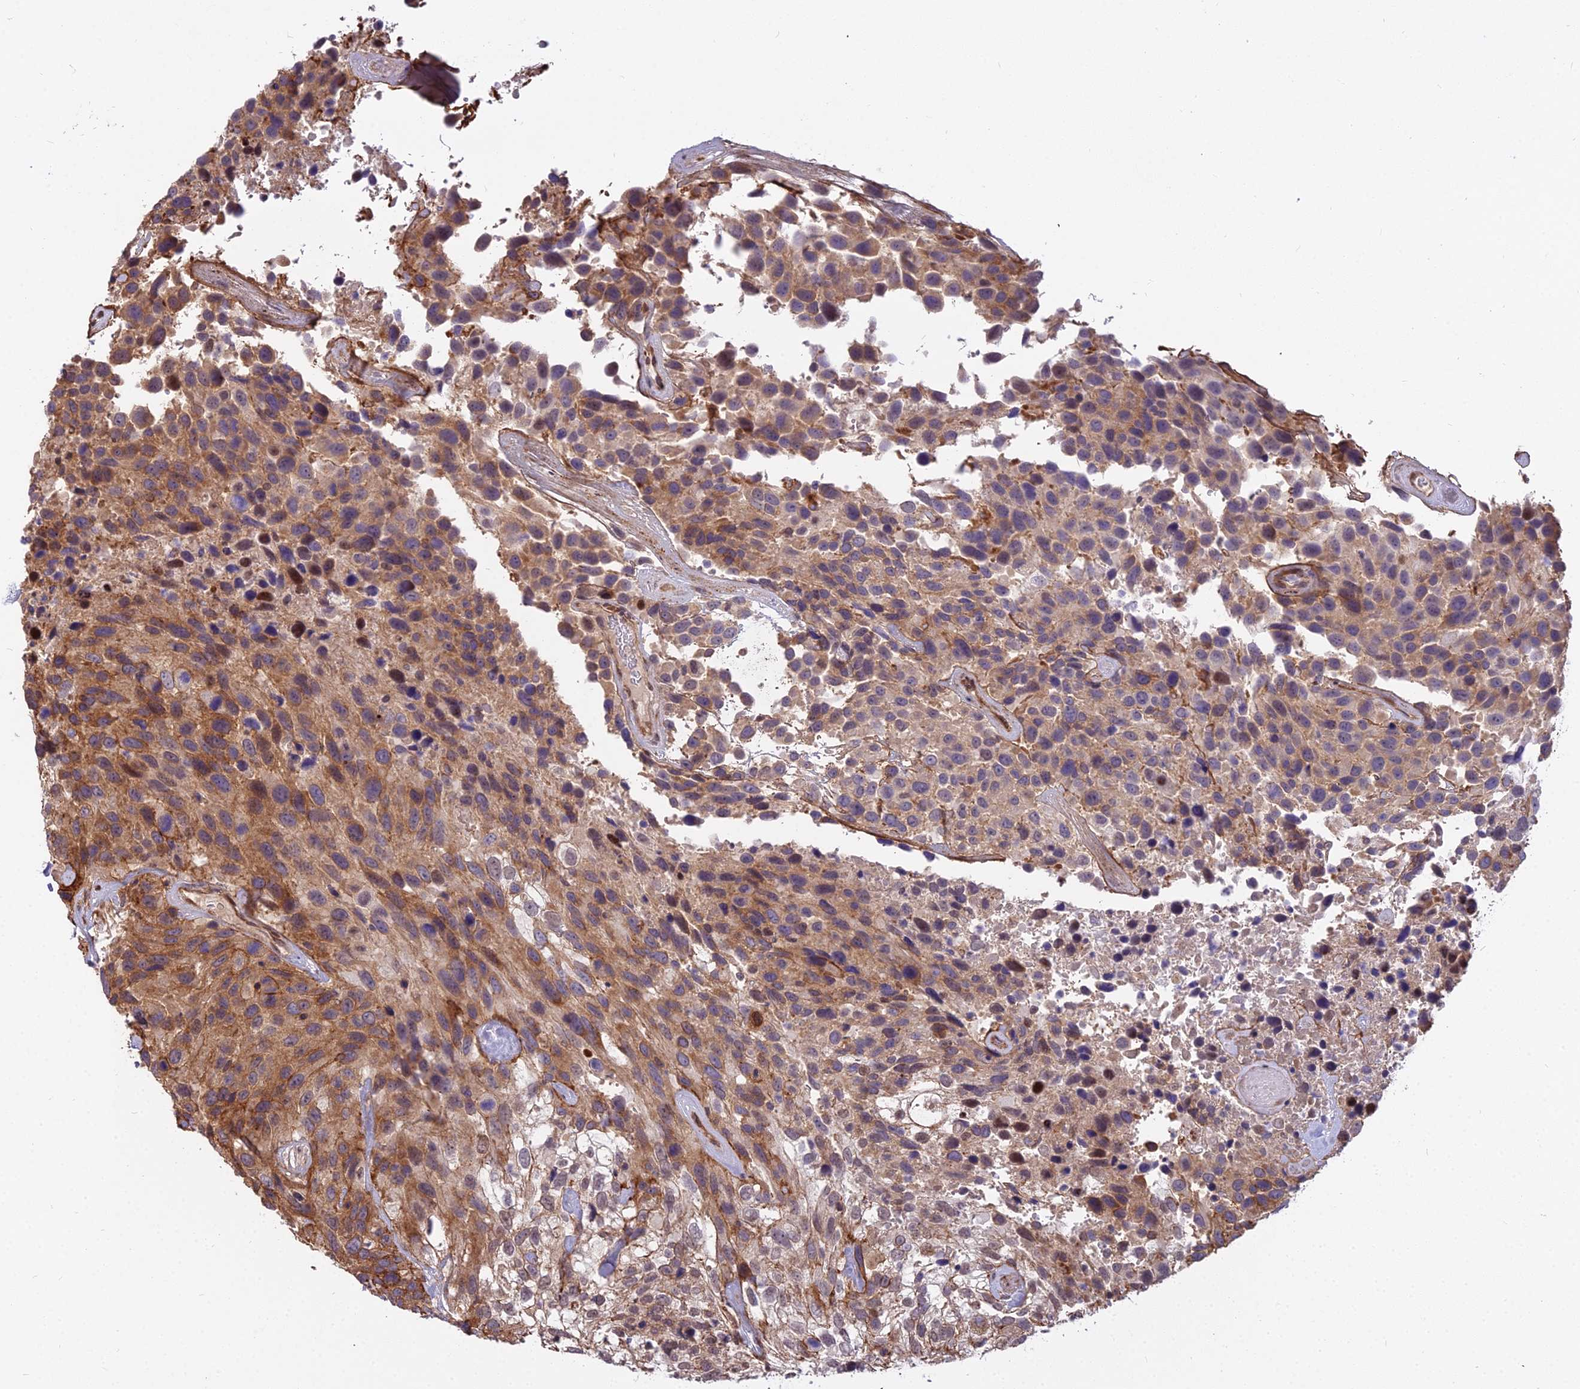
{"staining": {"intensity": "moderate", "quantity": "25%-75%", "location": "cytoplasmic/membranous"}, "tissue": "urothelial cancer", "cell_type": "Tumor cells", "image_type": "cancer", "snomed": [{"axis": "morphology", "description": "Urothelial carcinoma, High grade"}, {"axis": "topography", "description": "Urinary bladder"}], "caption": "Moderate cytoplasmic/membranous positivity for a protein is appreciated in about 25%-75% of tumor cells of urothelial cancer using immunohistochemistry (IHC).", "gene": "GLYATL3", "patient": {"sex": "female", "age": 70}}